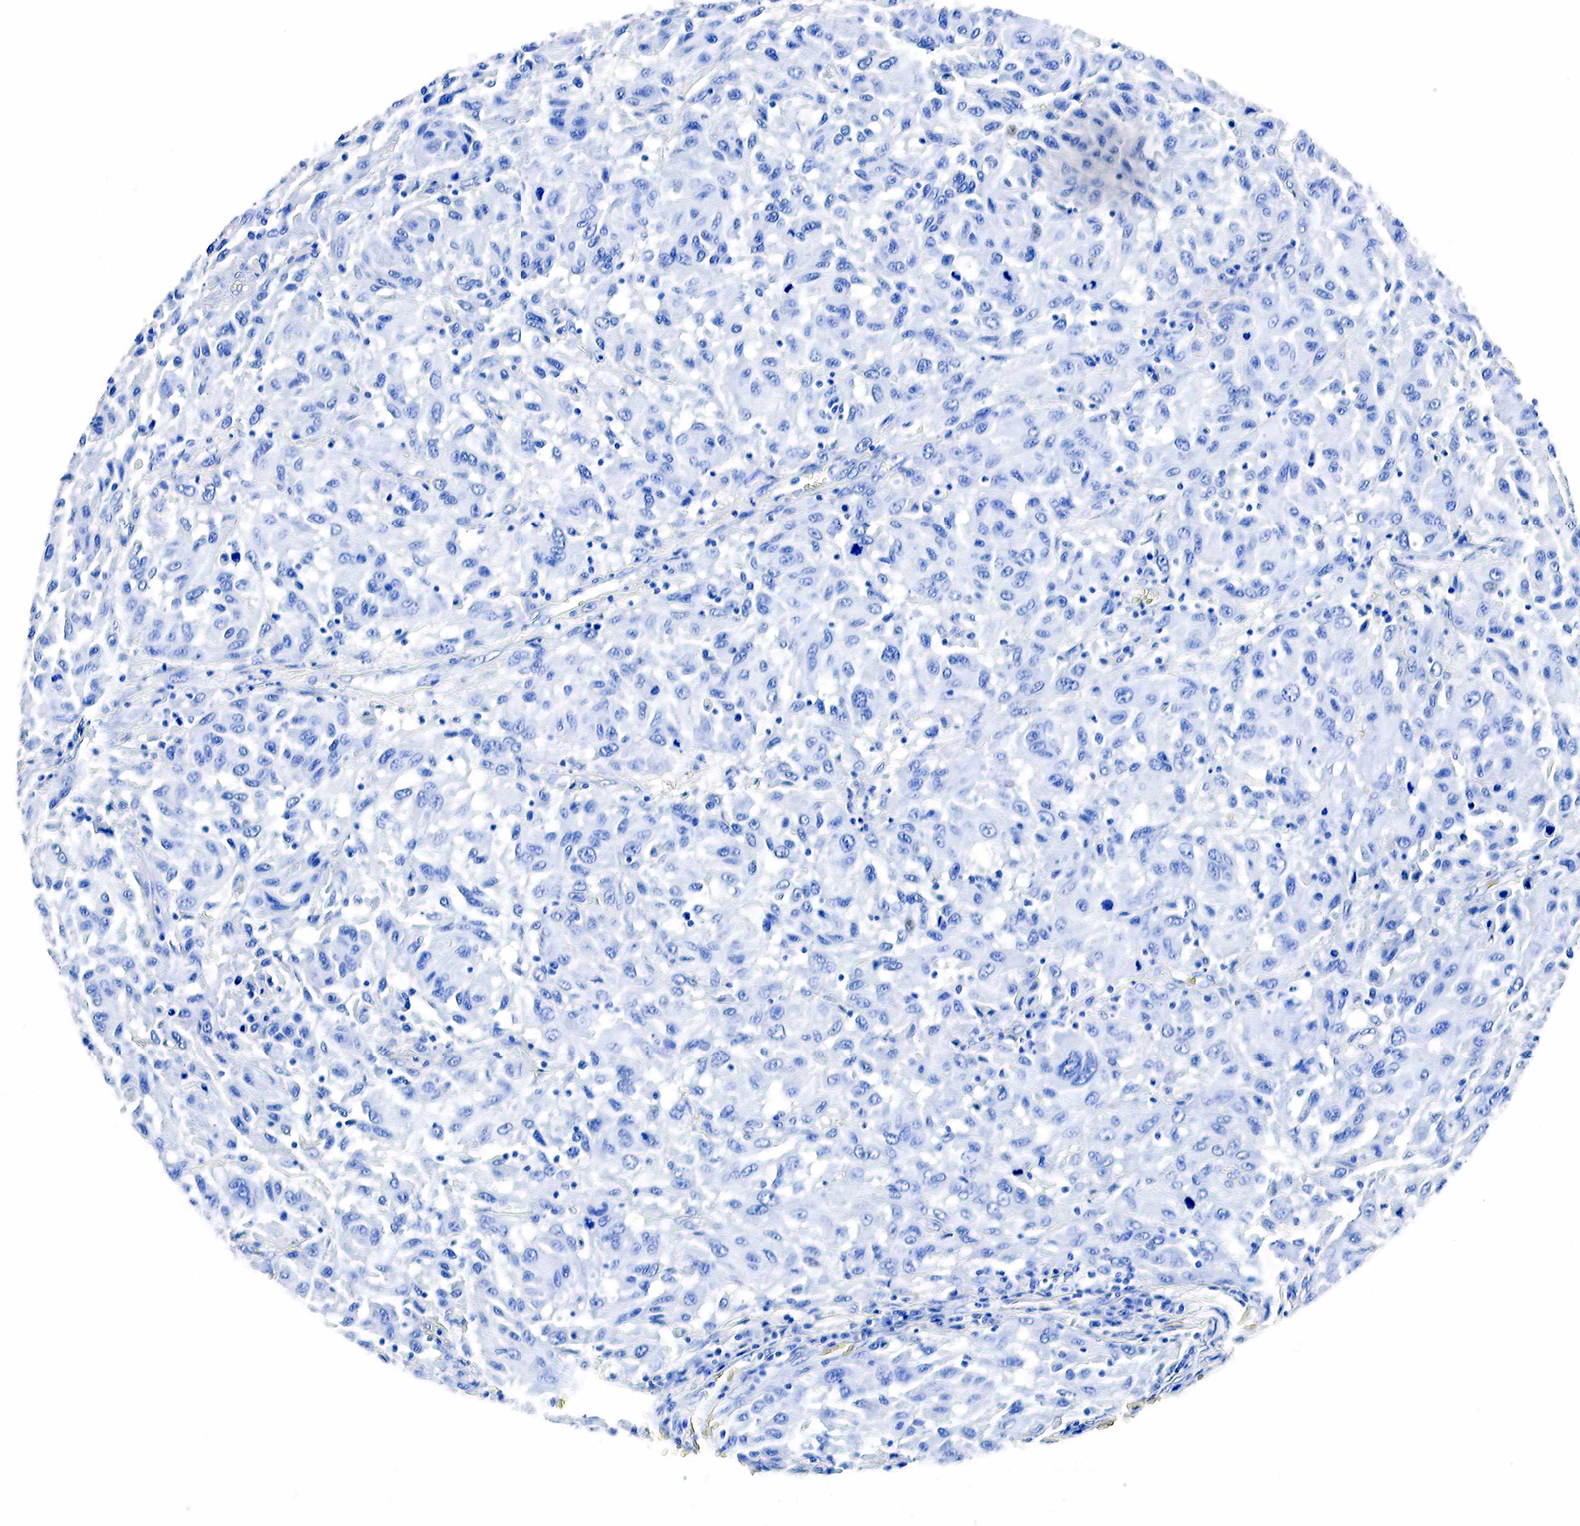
{"staining": {"intensity": "negative", "quantity": "none", "location": "none"}, "tissue": "melanoma", "cell_type": "Tumor cells", "image_type": "cancer", "snomed": [{"axis": "morphology", "description": "Malignant melanoma, NOS"}, {"axis": "topography", "description": "Skin"}], "caption": "DAB (3,3'-diaminobenzidine) immunohistochemical staining of malignant melanoma displays no significant expression in tumor cells.", "gene": "ACP3", "patient": {"sex": "female", "age": 77}}